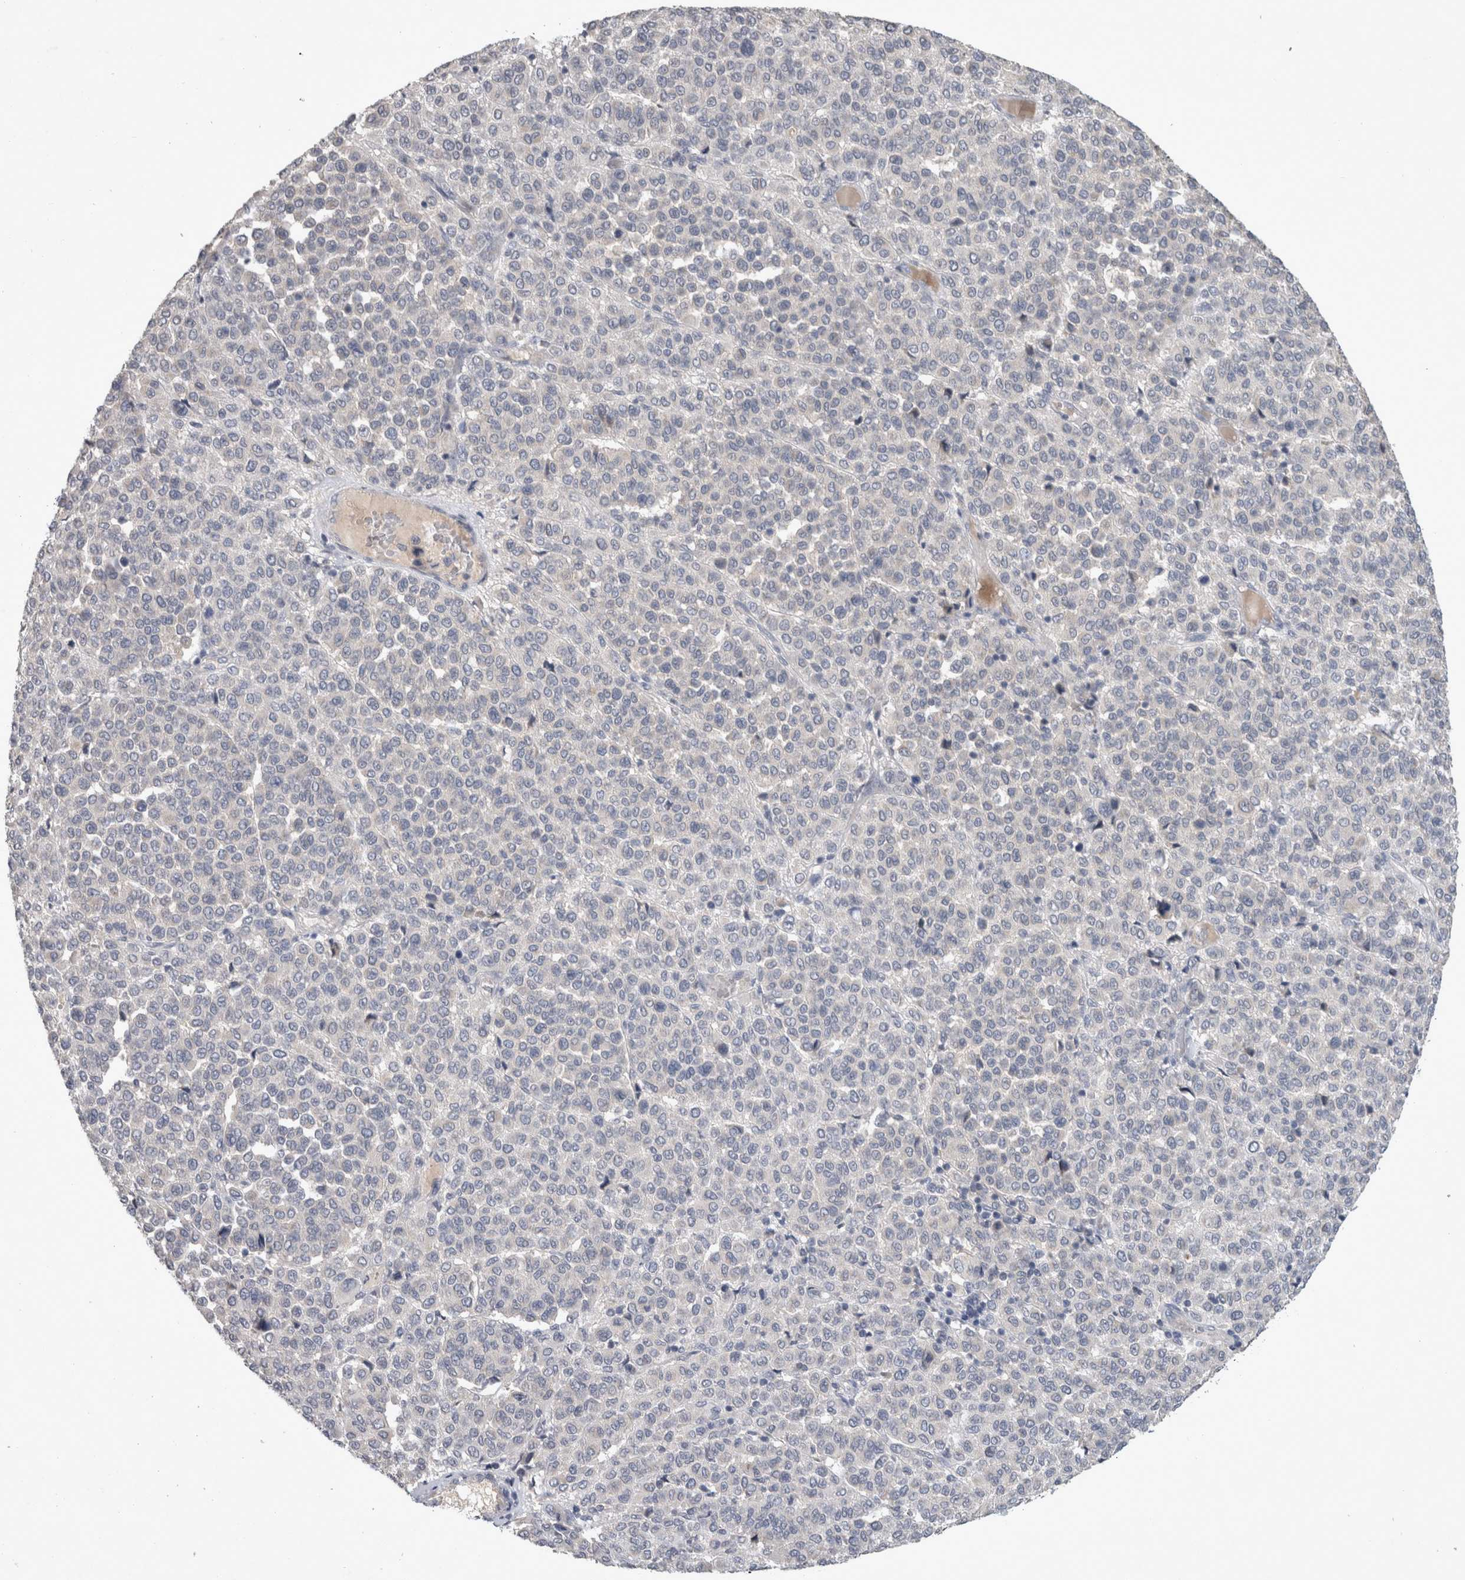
{"staining": {"intensity": "negative", "quantity": "none", "location": "none"}, "tissue": "melanoma", "cell_type": "Tumor cells", "image_type": "cancer", "snomed": [{"axis": "morphology", "description": "Malignant melanoma, Metastatic site"}, {"axis": "topography", "description": "Pancreas"}], "caption": "Immunohistochemistry (IHC) of malignant melanoma (metastatic site) shows no staining in tumor cells.", "gene": "SLC22A11", "patient": {"sex": "female", "age": 30}}